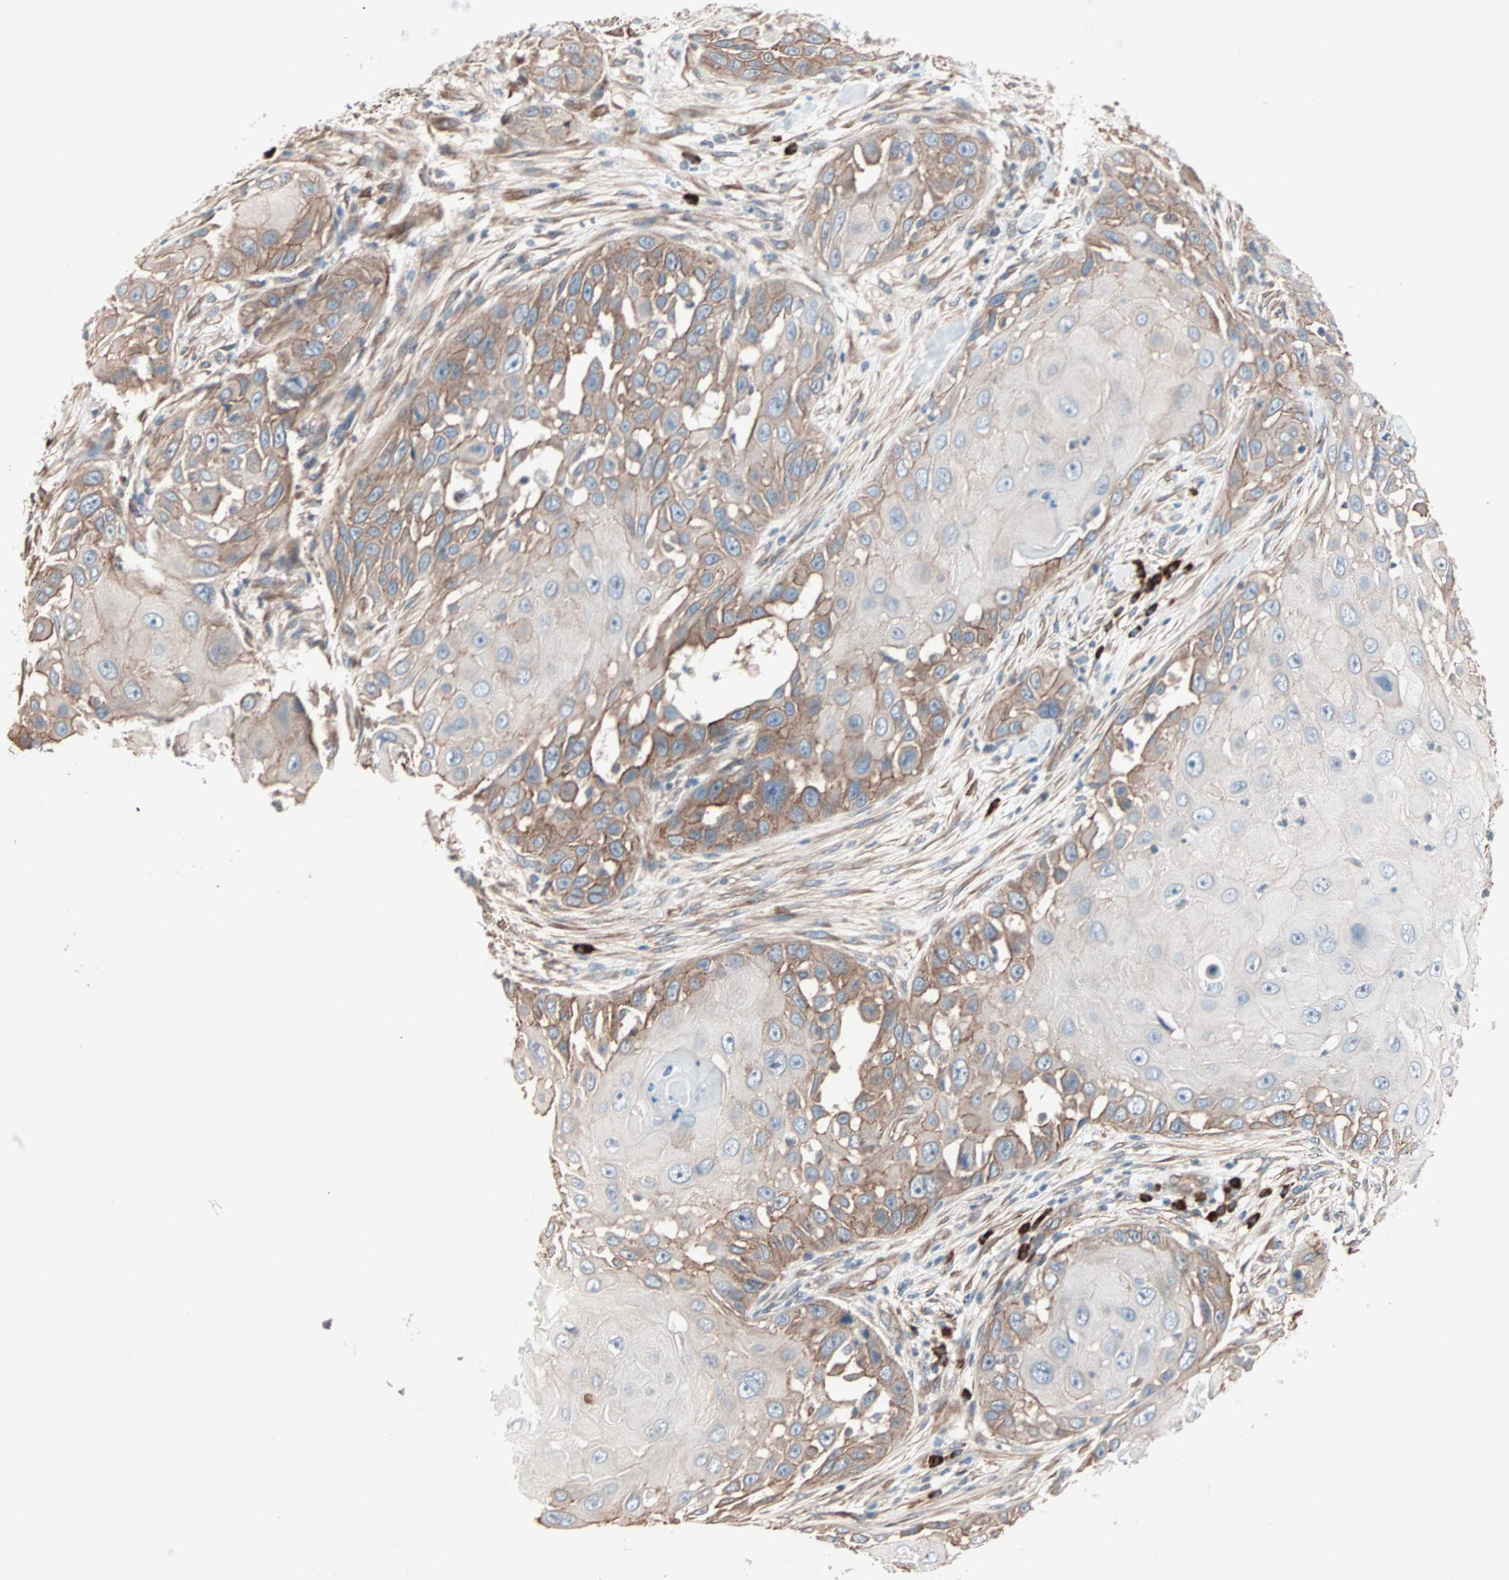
{"staining": {"intensity": "moderate", "quantity": ">75%", "location": "cytoplasmic/membranous"}, "tissue": "skin cancer", "cell_type": "Tumor cells", "image_type": "cancer", "snomed": [{"axis": "morphology", "description": "Squamous cell carcinoma, NOS"}, {"axis": "topography", "description": "Skin"}], "caption": "Skin cancer was stained to show a protein in brown. There is medium levels of moderate cytoplasmic/membranous staining in about >75% of tumor cells.", "gene": "ALG5", "patient": {"sex": "female", "age": 44}}